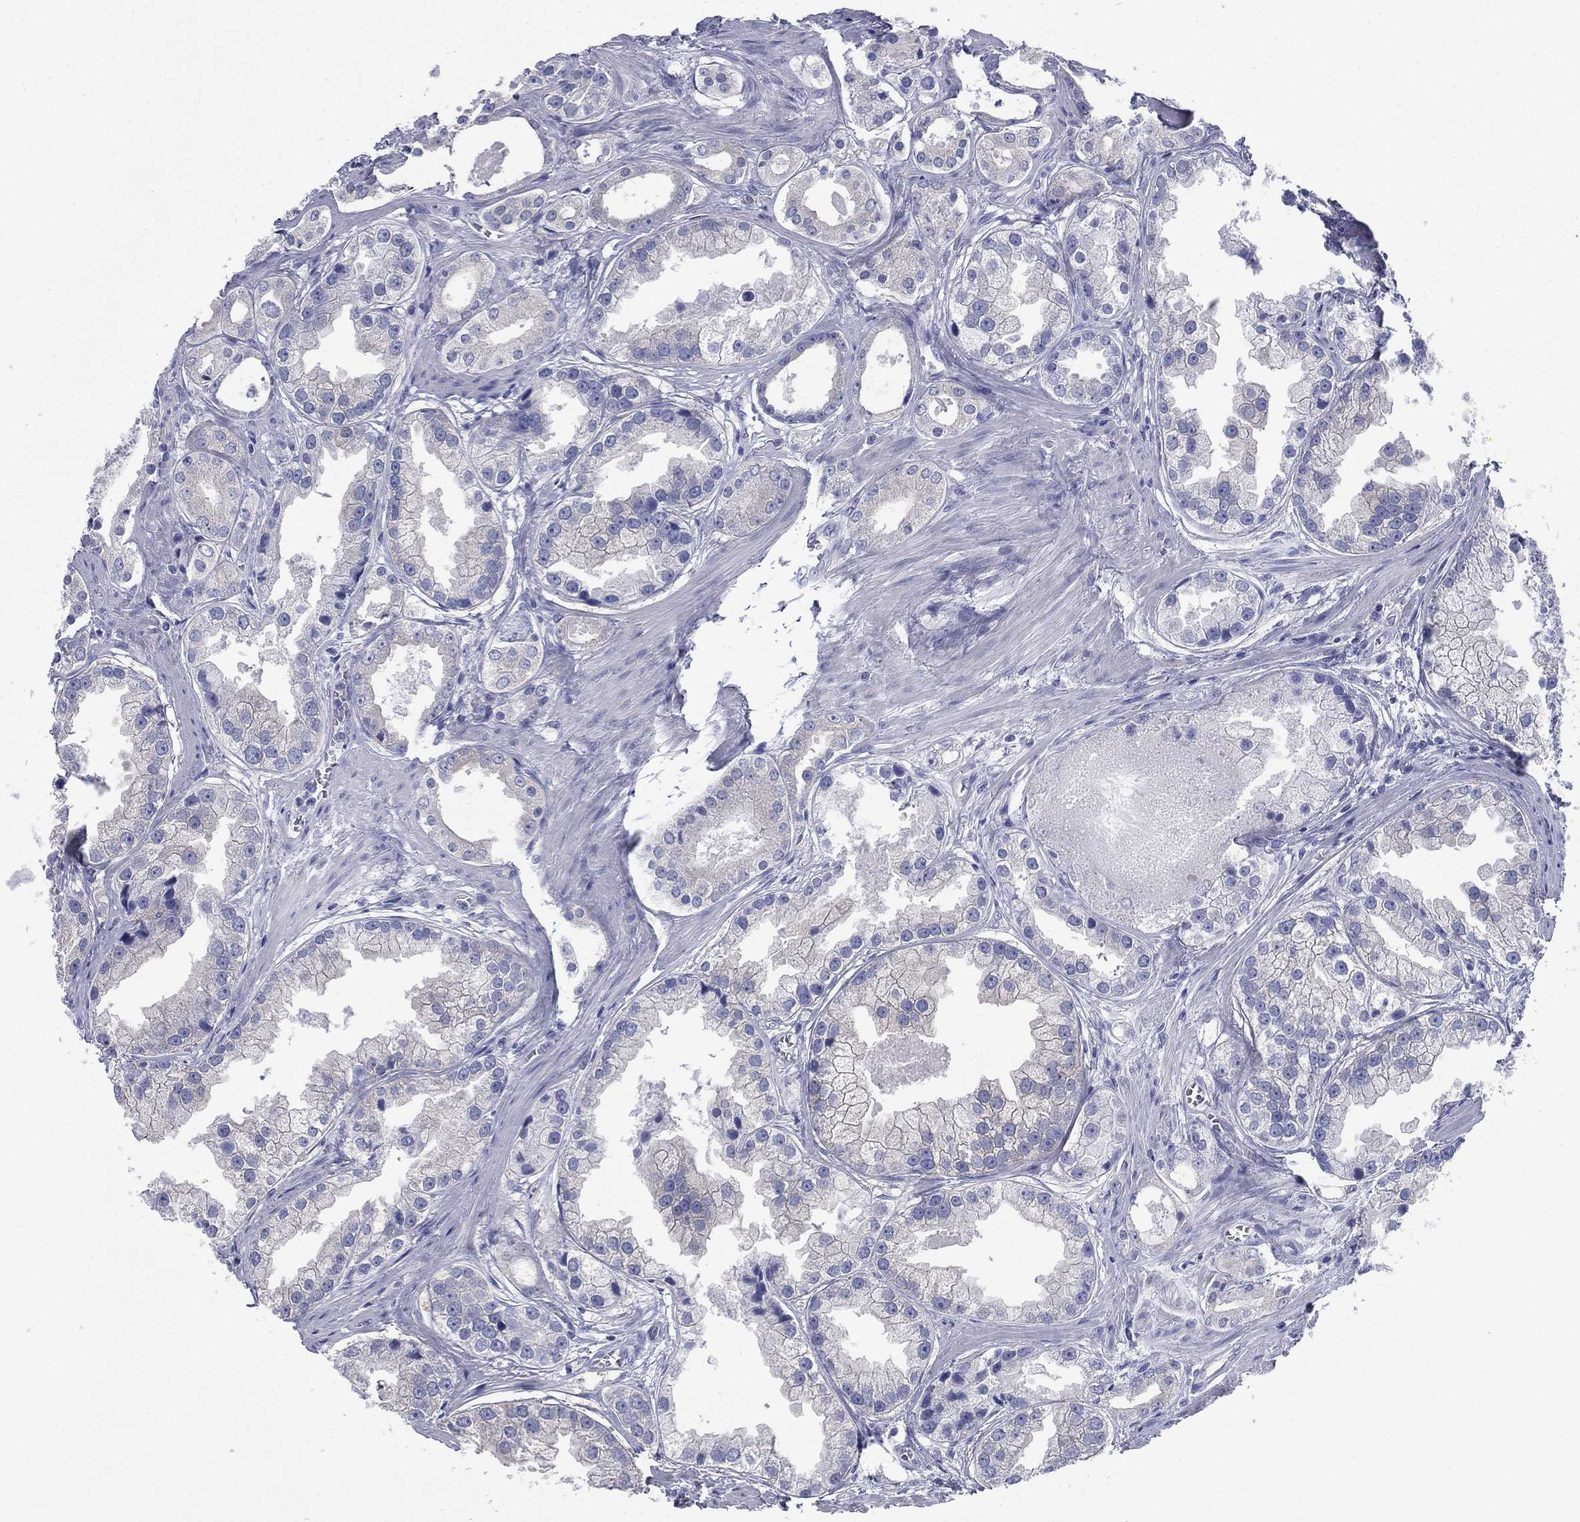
{"staining": {"intensity": "negative", "quantity": "none", "location": "none"}, "tissue": "prostate cancer", "cell_type": "Tumor cells", "image_type": "cancer", "snomed": [{"axis": "morphology", "description": "Adenocarcinoma, NOS"}, {"axis": "topography", "description": "Prostate"}], "caption": "This is an immunohistochemistry (IHC) image of prostate adenocarcinoma. There is no expression in tumor cells.", "gene": "FCER2", "patient": {"sex": "male", "age": 61}}